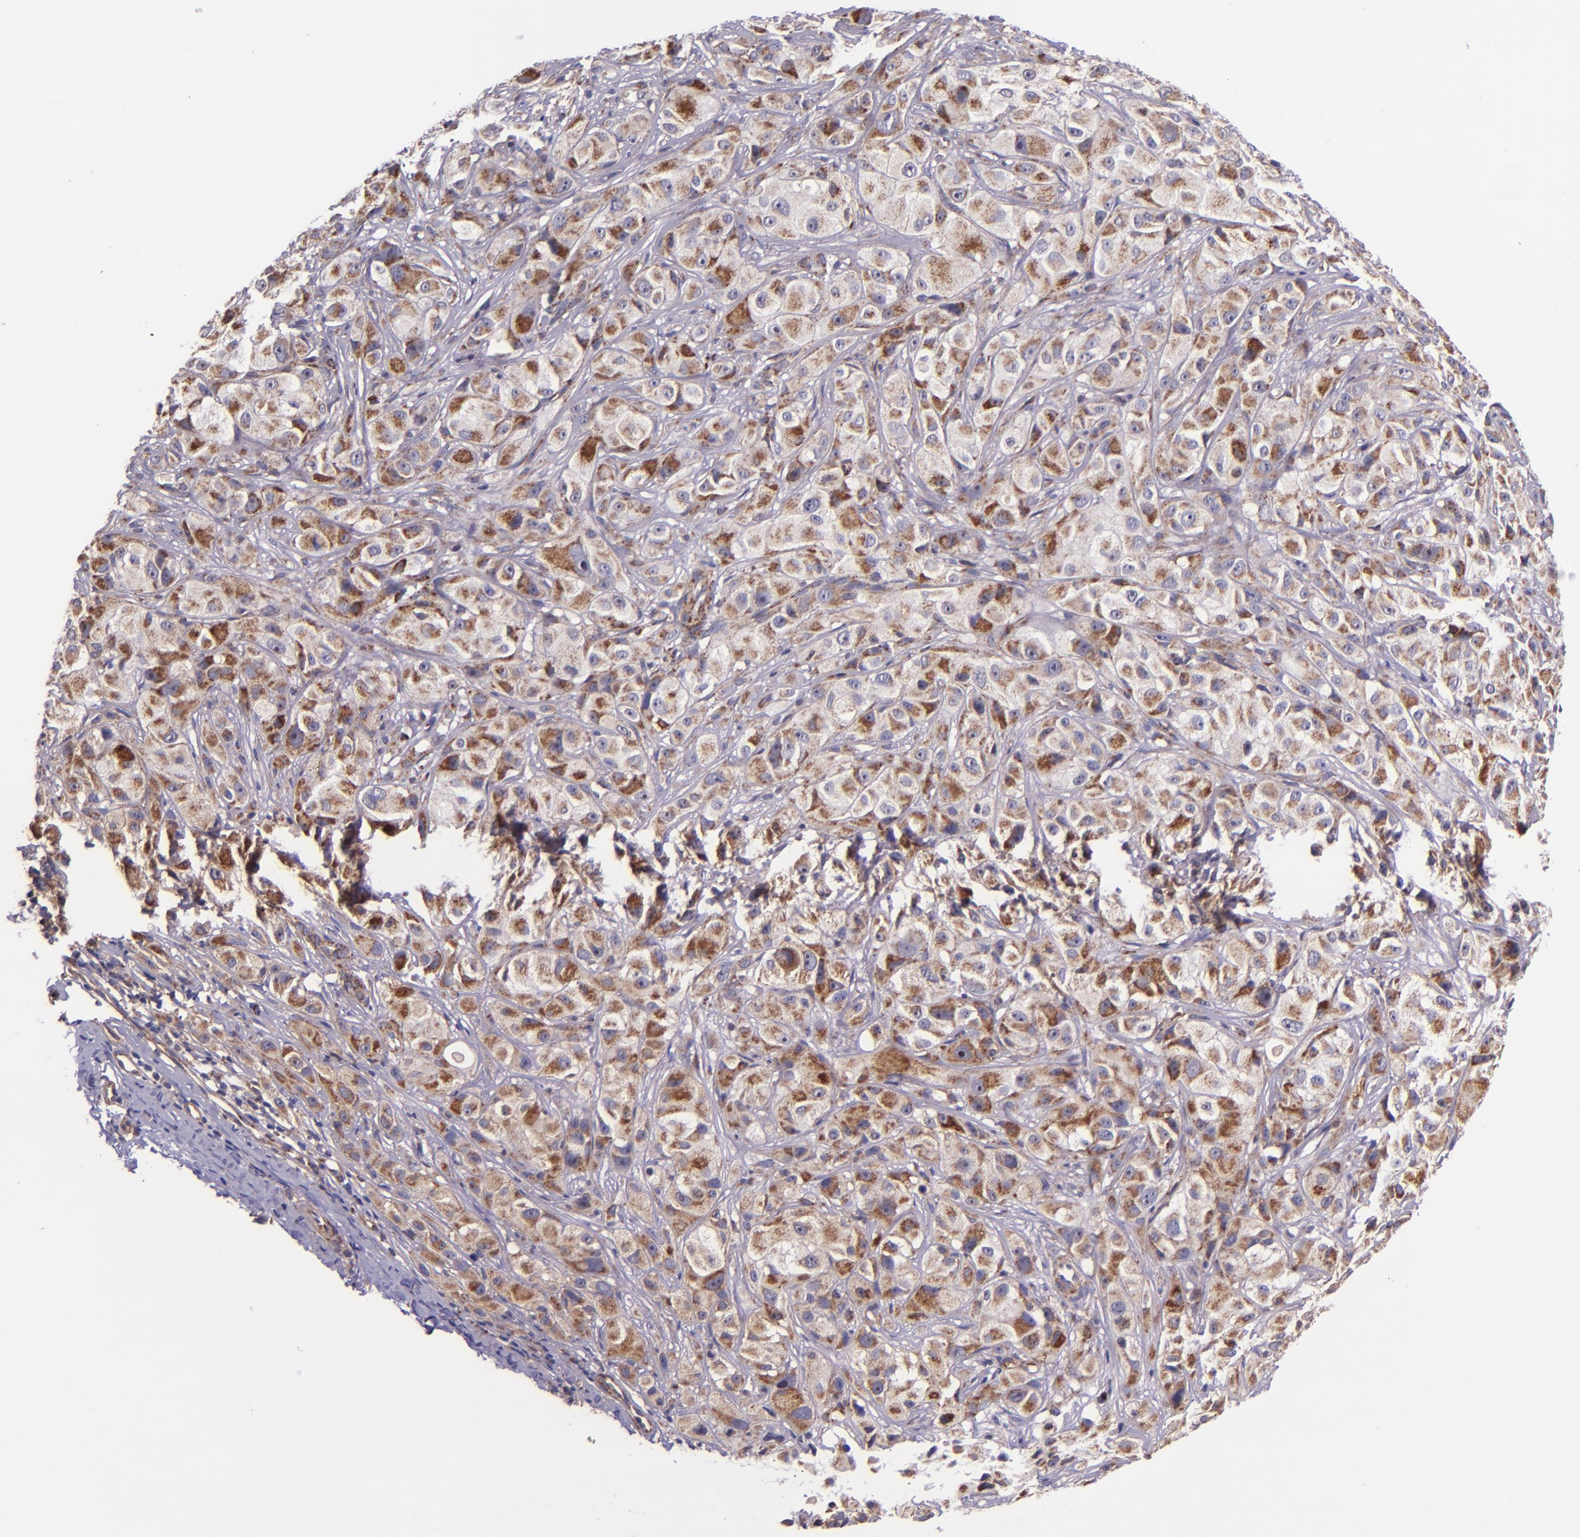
{"staining": {"intensity": "moderate", "quantity": "25%-75%", "location": "cytoplasmic/membranous"}, "tissue": "melanoma", "cell_type": "Tumor cells", "image_type": "cancer", "snomed": [{"axis": "morphology", "description": "Malignant melanoma, NOS"}, {"axis": "topography", "description": "Skin"}], "caption": "A brown stain labels moderate cytoplasmic/membranous staining of a protein in human malignant melanoma tumor cells.", "gene": "IDH3G", "patient": {"sex": "male", "age": 56}}